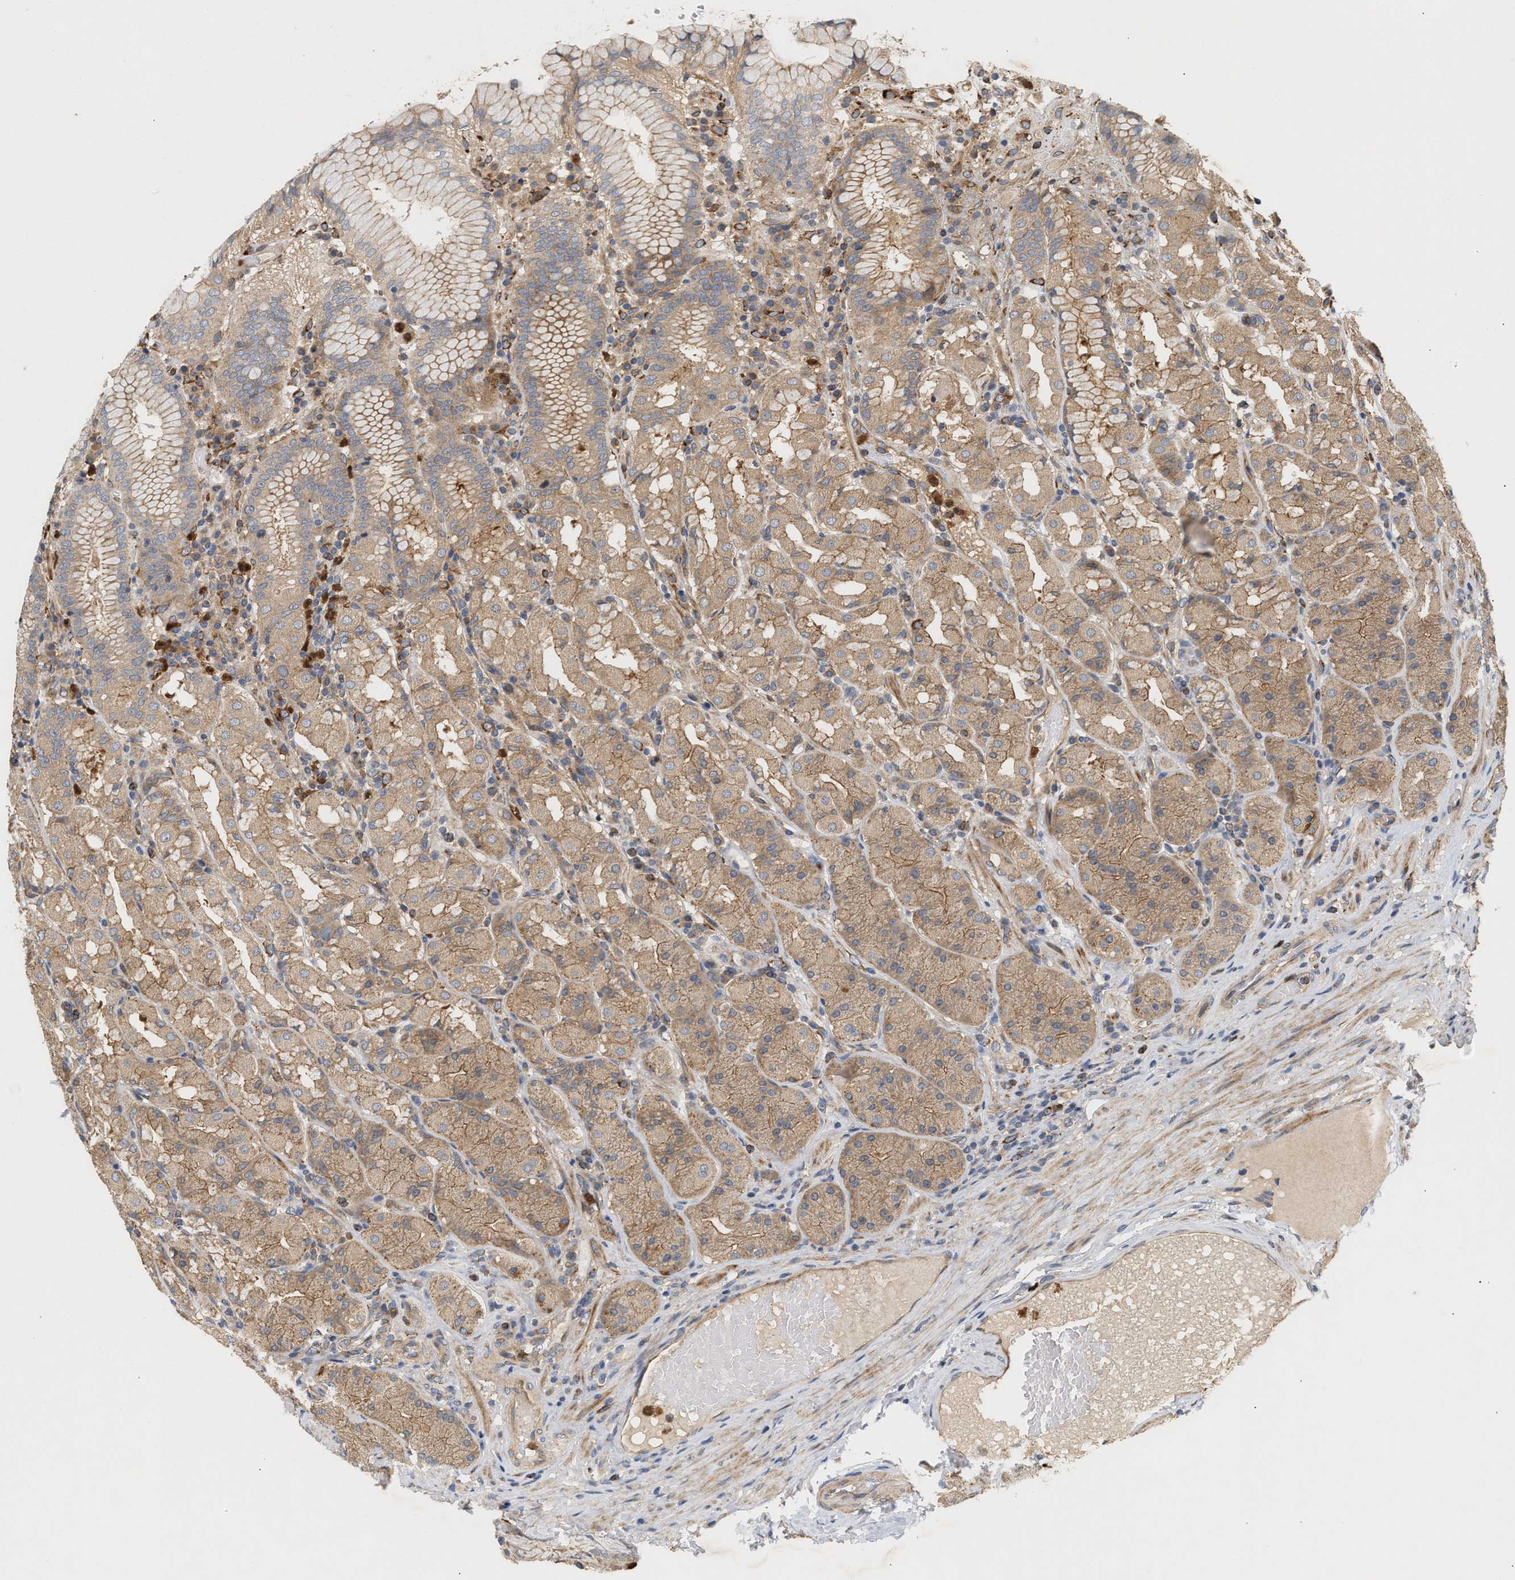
{"staining": {"intensity": "moderate", "quantity": ">75%", "location": "cytoplasmic/membranous"}, "tissue": "stomach", "cell_type": "Glandular cells", "image_type": "normal", "snomed": [{"axis": "morphology", "description": "Normal tissue, NOS"}, {"axis": "topography", "description": "Stomach"}, {"axis": "topography", "description": "Stomach, lower"}], "caption": "Immunohistochemistry of normal stomach exhibits medium levels of moderate cytoplasmic/membranous staining in approximately >75% of glandular cells. Immunohistochemistry (ihc) stains the protein of interest in brown and the nuclei are stained blue.", "gene": "PLCD1", "patient": {"sex": "female", "age": 56}}